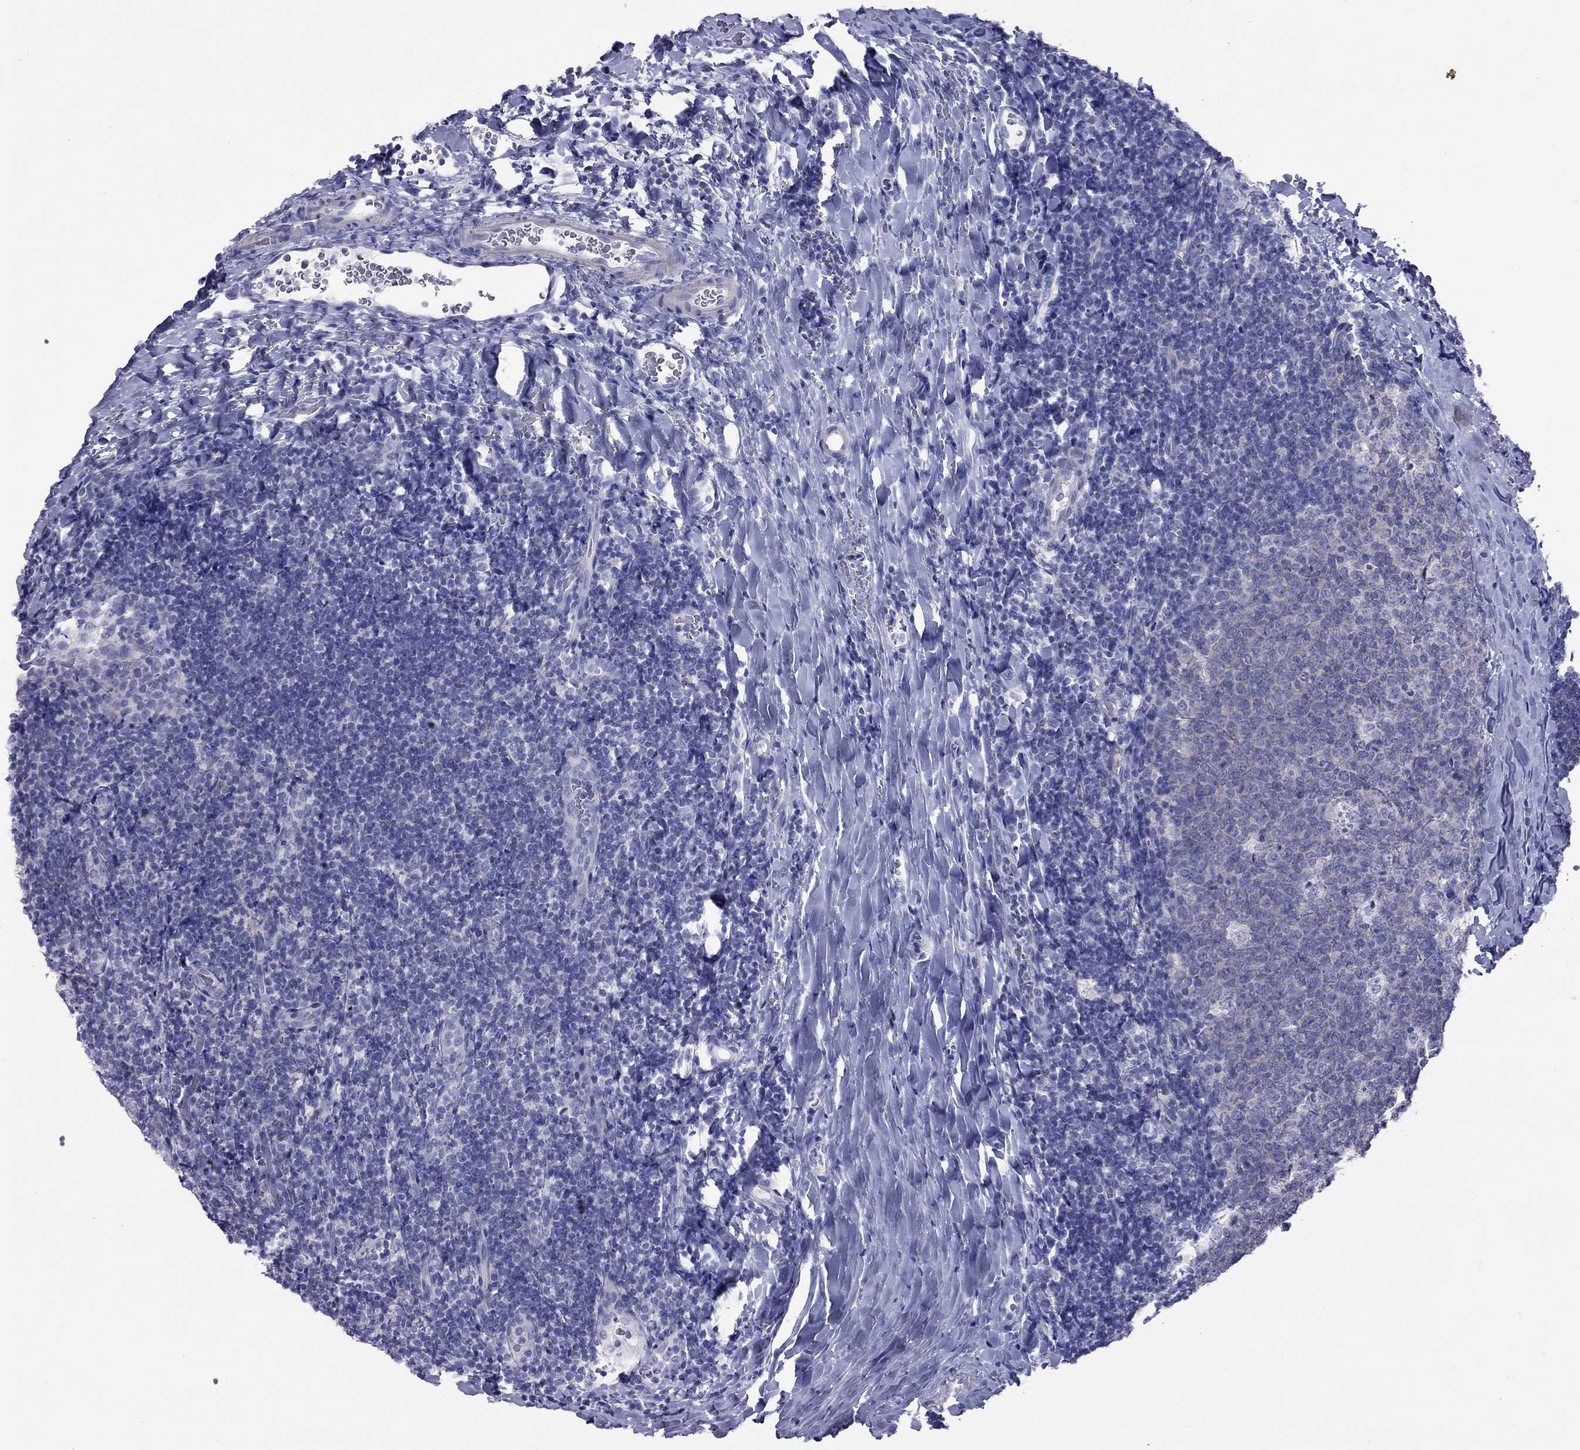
{"staining": {"intensity": "negative", "quantity": "none", "location": "none"}, "tissue": "tonsil", "cell_type": "Germinal center cells", "image_type": "normal", "snomed": [{"axis": "morphology", "description": "Normal tissue, NOS"}, {"axis": "topography", "description": "Tonsil"}], "caption": "This is a histopathology image of immunohistochemistry (IHC) staining of unremarkable tonsil, which shows no expression in germinal center cells.", "gene": "ACTL7B", "patient": {"sex": "male", "age": 17}}